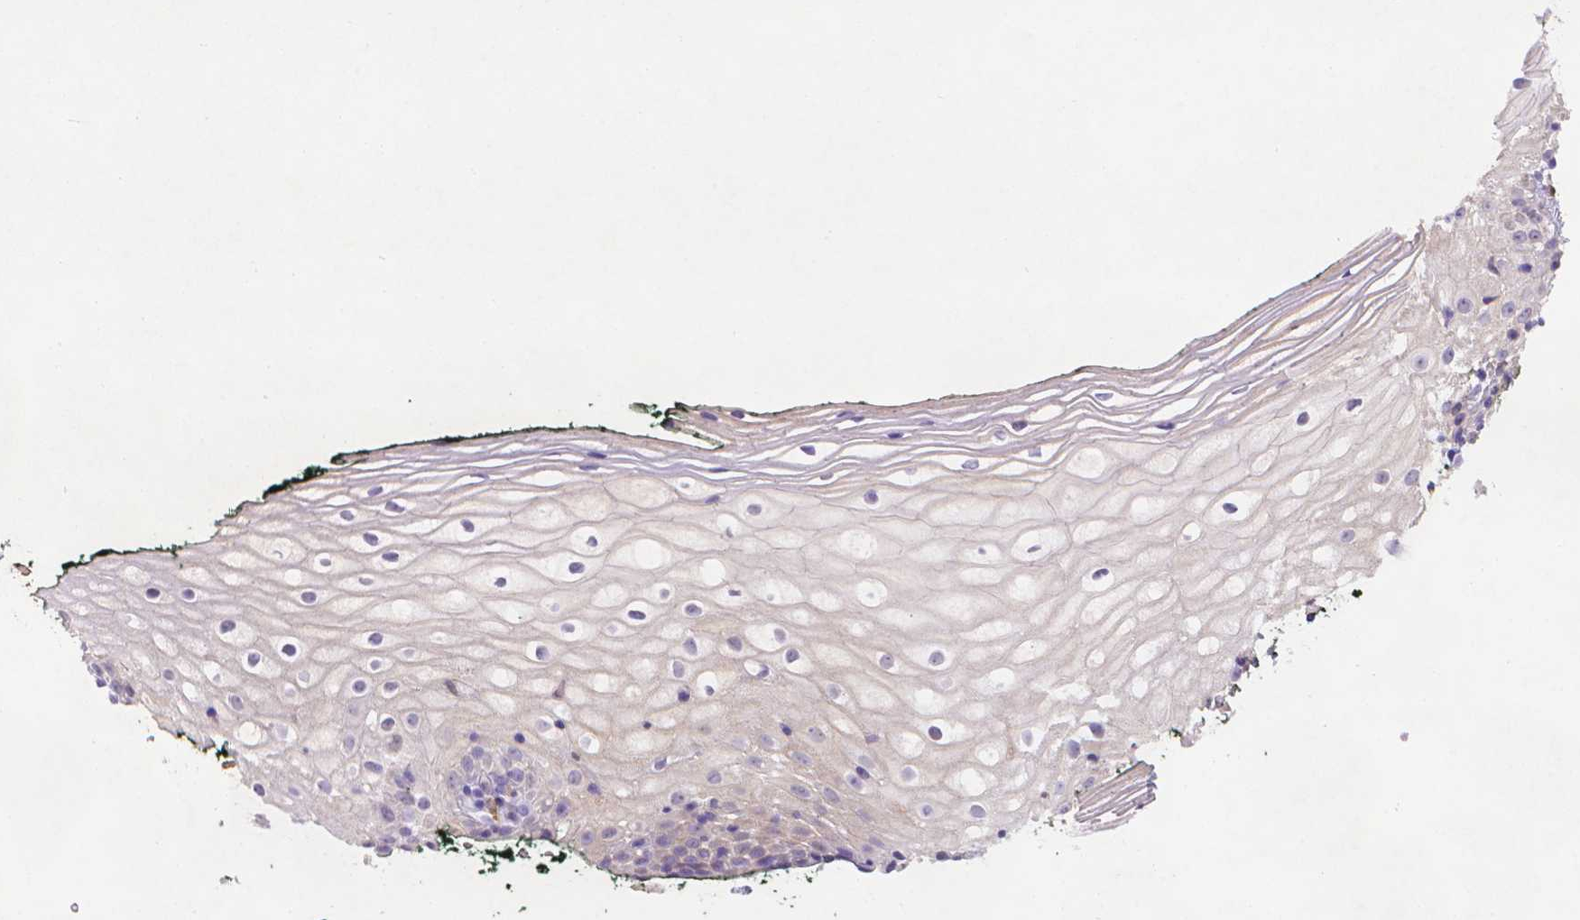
{"staining": {"intensity": "negative", "quantity": "none", "location": "none"}, "tissue": "vagina", "cell_type": "Squamous epithelial cells", "image_type": "normal", "snomed": [{"axis": "morphology", "description": "Normal tissue, NOS"}, {"axis": "topography", "description": "Vagina"}], "caption": "Squamous epithelial cells are negative for protein expression in benign human vagina. (DAB (3,3'-diaminobenzidine) immunohistochemistry visualized using brightfield microscopy, high magnification).", "gene": "FGD2", "patient": {"sex": "female", "age": 47}}